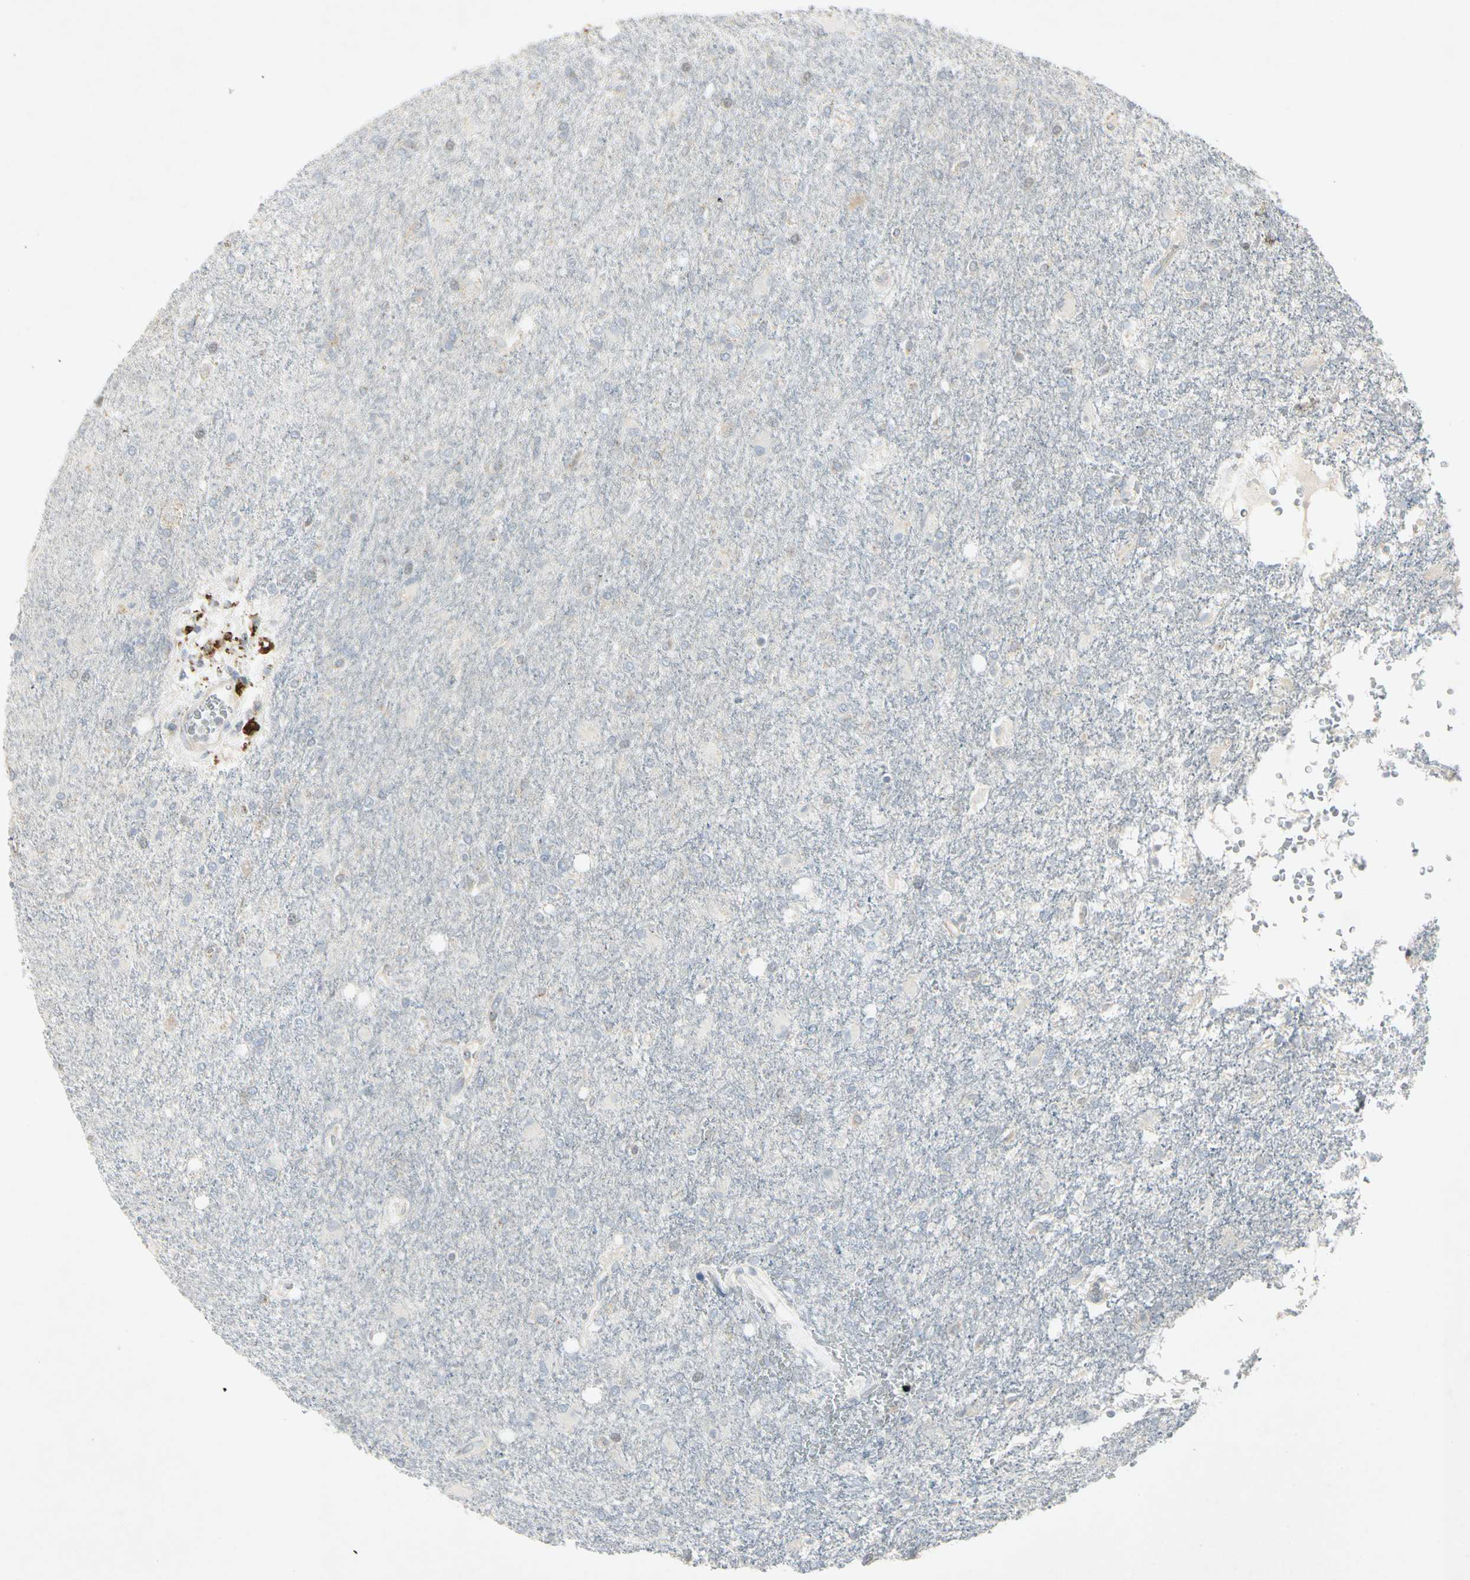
{"staining": {"intensity": "negative", "quantity": "none", "location": "none"}, "tissue": "glioma", "cell_type": "Tumor cells", "image_type": "cancer", "snomed": [{"axis": "morphology", "description": "Glioma, malignant, High grade"}, {"axis": "topography", "description": "Brain"}], "caption": "The image shows no staining of tumor cells in glioma.", "gene": "TEK", "patient": {"sex": "male", "age": 71}}